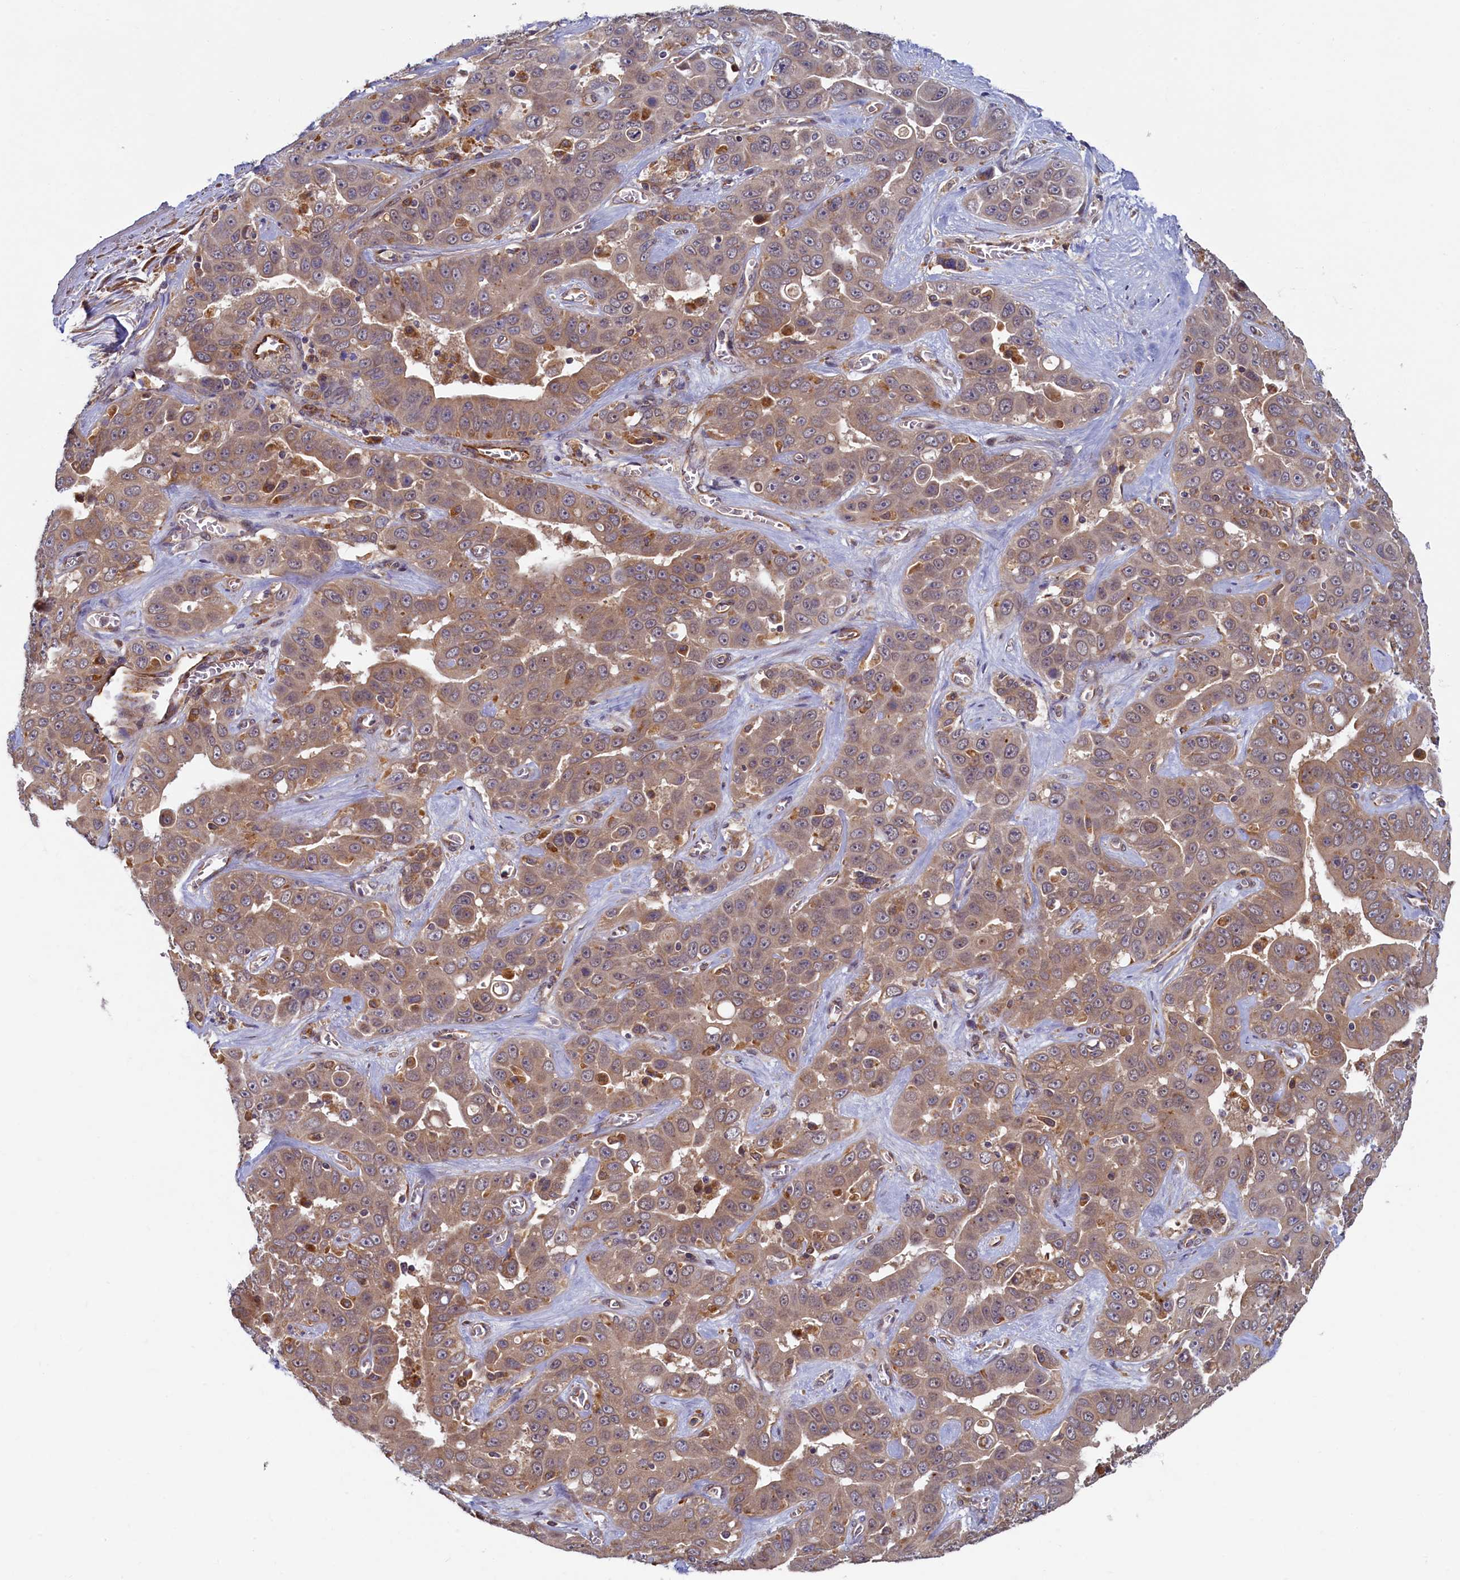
{"staining": {"intensity": "weak", "quantity": "25%-75%", "location": "cytoplasmic/membranous"}, "tissue": "liver cancer", "cell_type": "Tumor cells", "image_type": "cancer", "snomed": [{"axis": "morphology", "description": "Cholangiocarcinoma"}, {"axis": "topography", "description": "Liver"}], "caption": "Immunohistochemical staining of human liver cholangiocarcinoma displays low levels of weak cytoplasmic/membranous staining in approximately 25%-75% of tumor cells.", "gene": "STX12", "patient": {"sex": "female", "age": 52}}